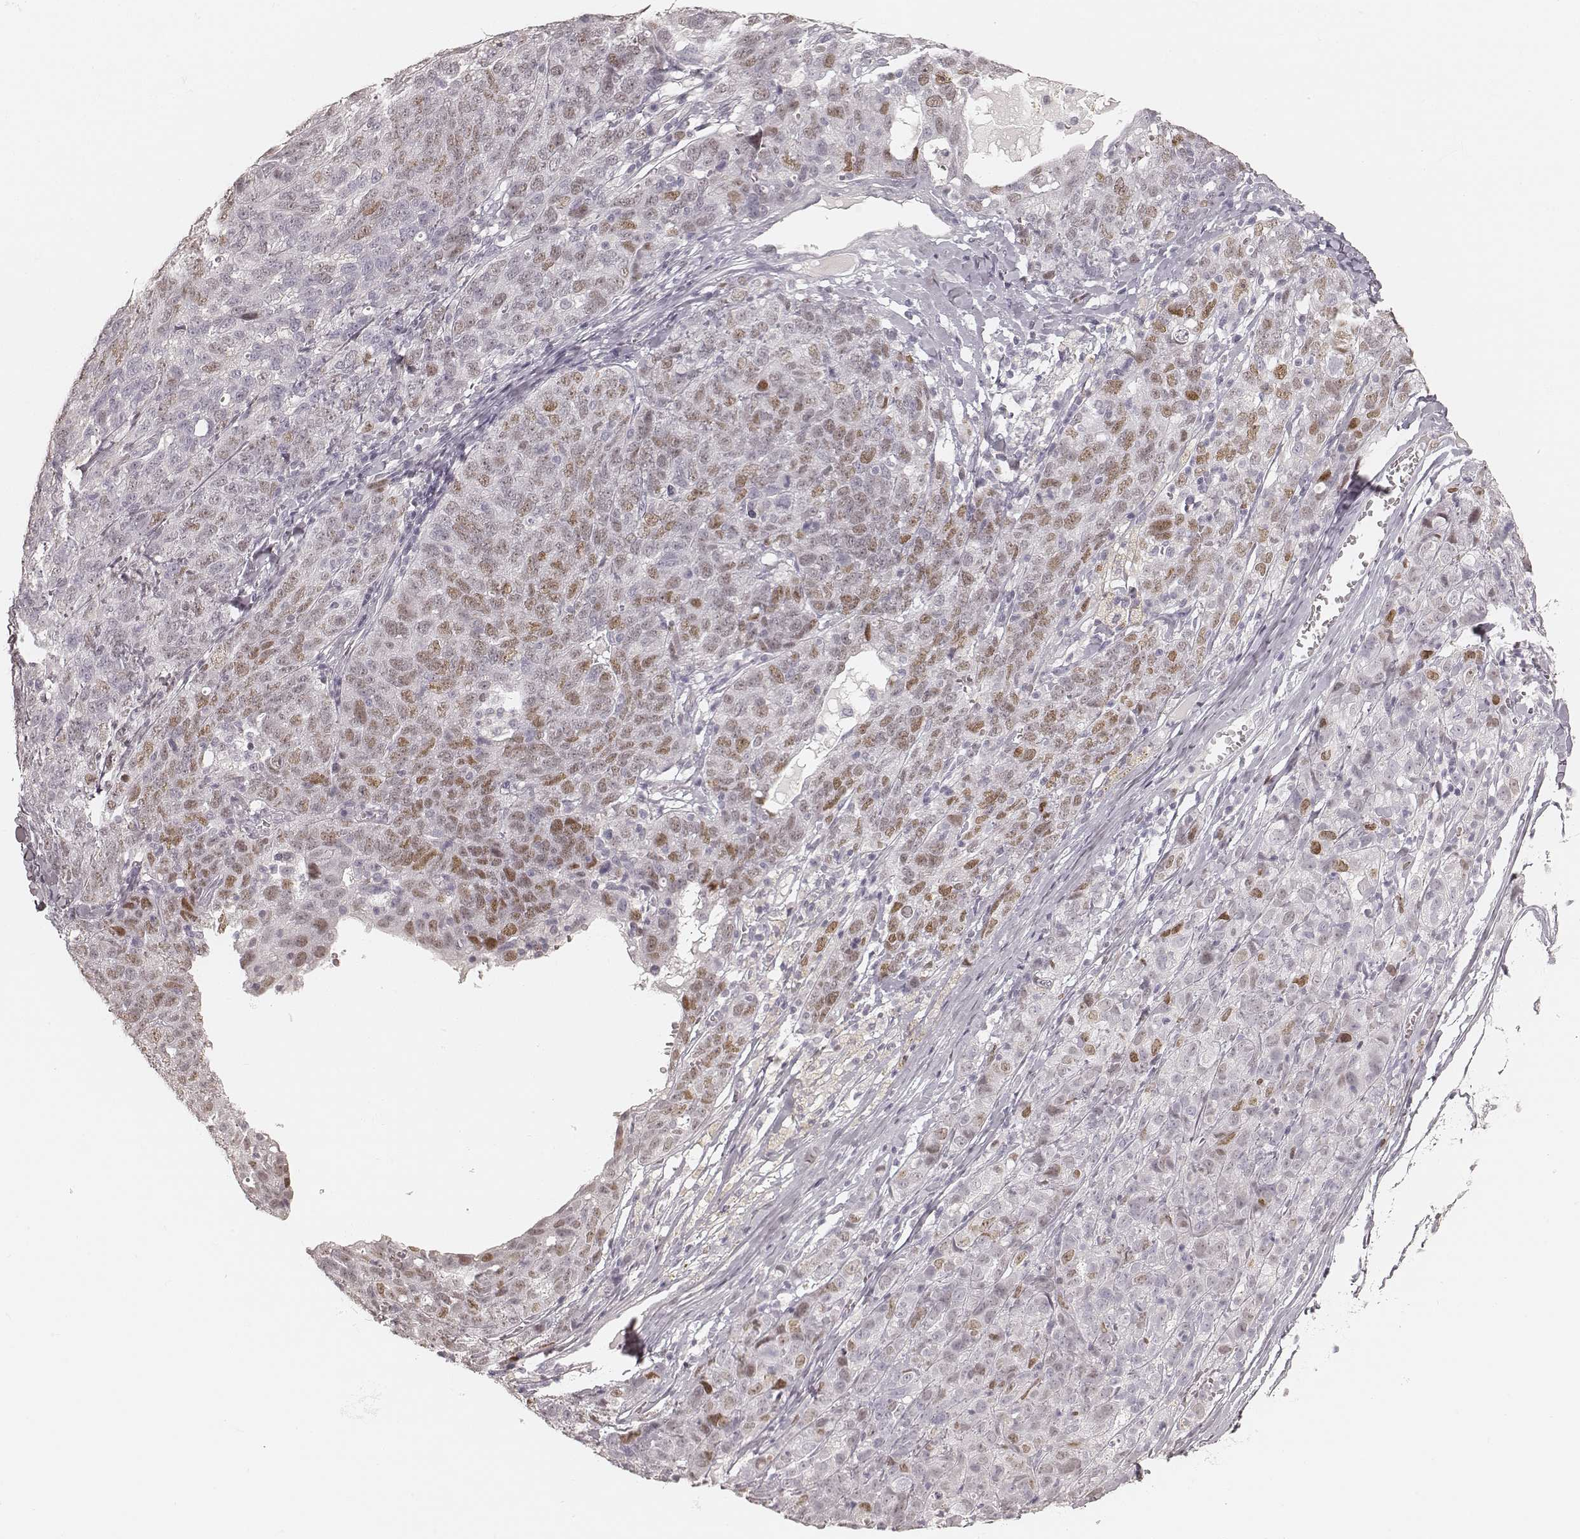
{"staining": {"intensity": "weak", "quantity": "25%-75%", "location": "cytoplasmic/membranous"}, "tissue": "ovarian cancer", "cell_type": "Tumor cells", "image_type": "cancer", "snomed": [{"axis": "morphology", "description": "Cystadenocarcinoma, serous, NOS"}, {"axis": "topography", "description": "Ovary"}], "caption": "The histopathology image reveals a brown stain indicating the presence of a protein in the cytoplasmic/membranous of tumor cells in ovarian cancer.", "gene": "TEX37", "patient": {"sex": "female", "age": 71}}